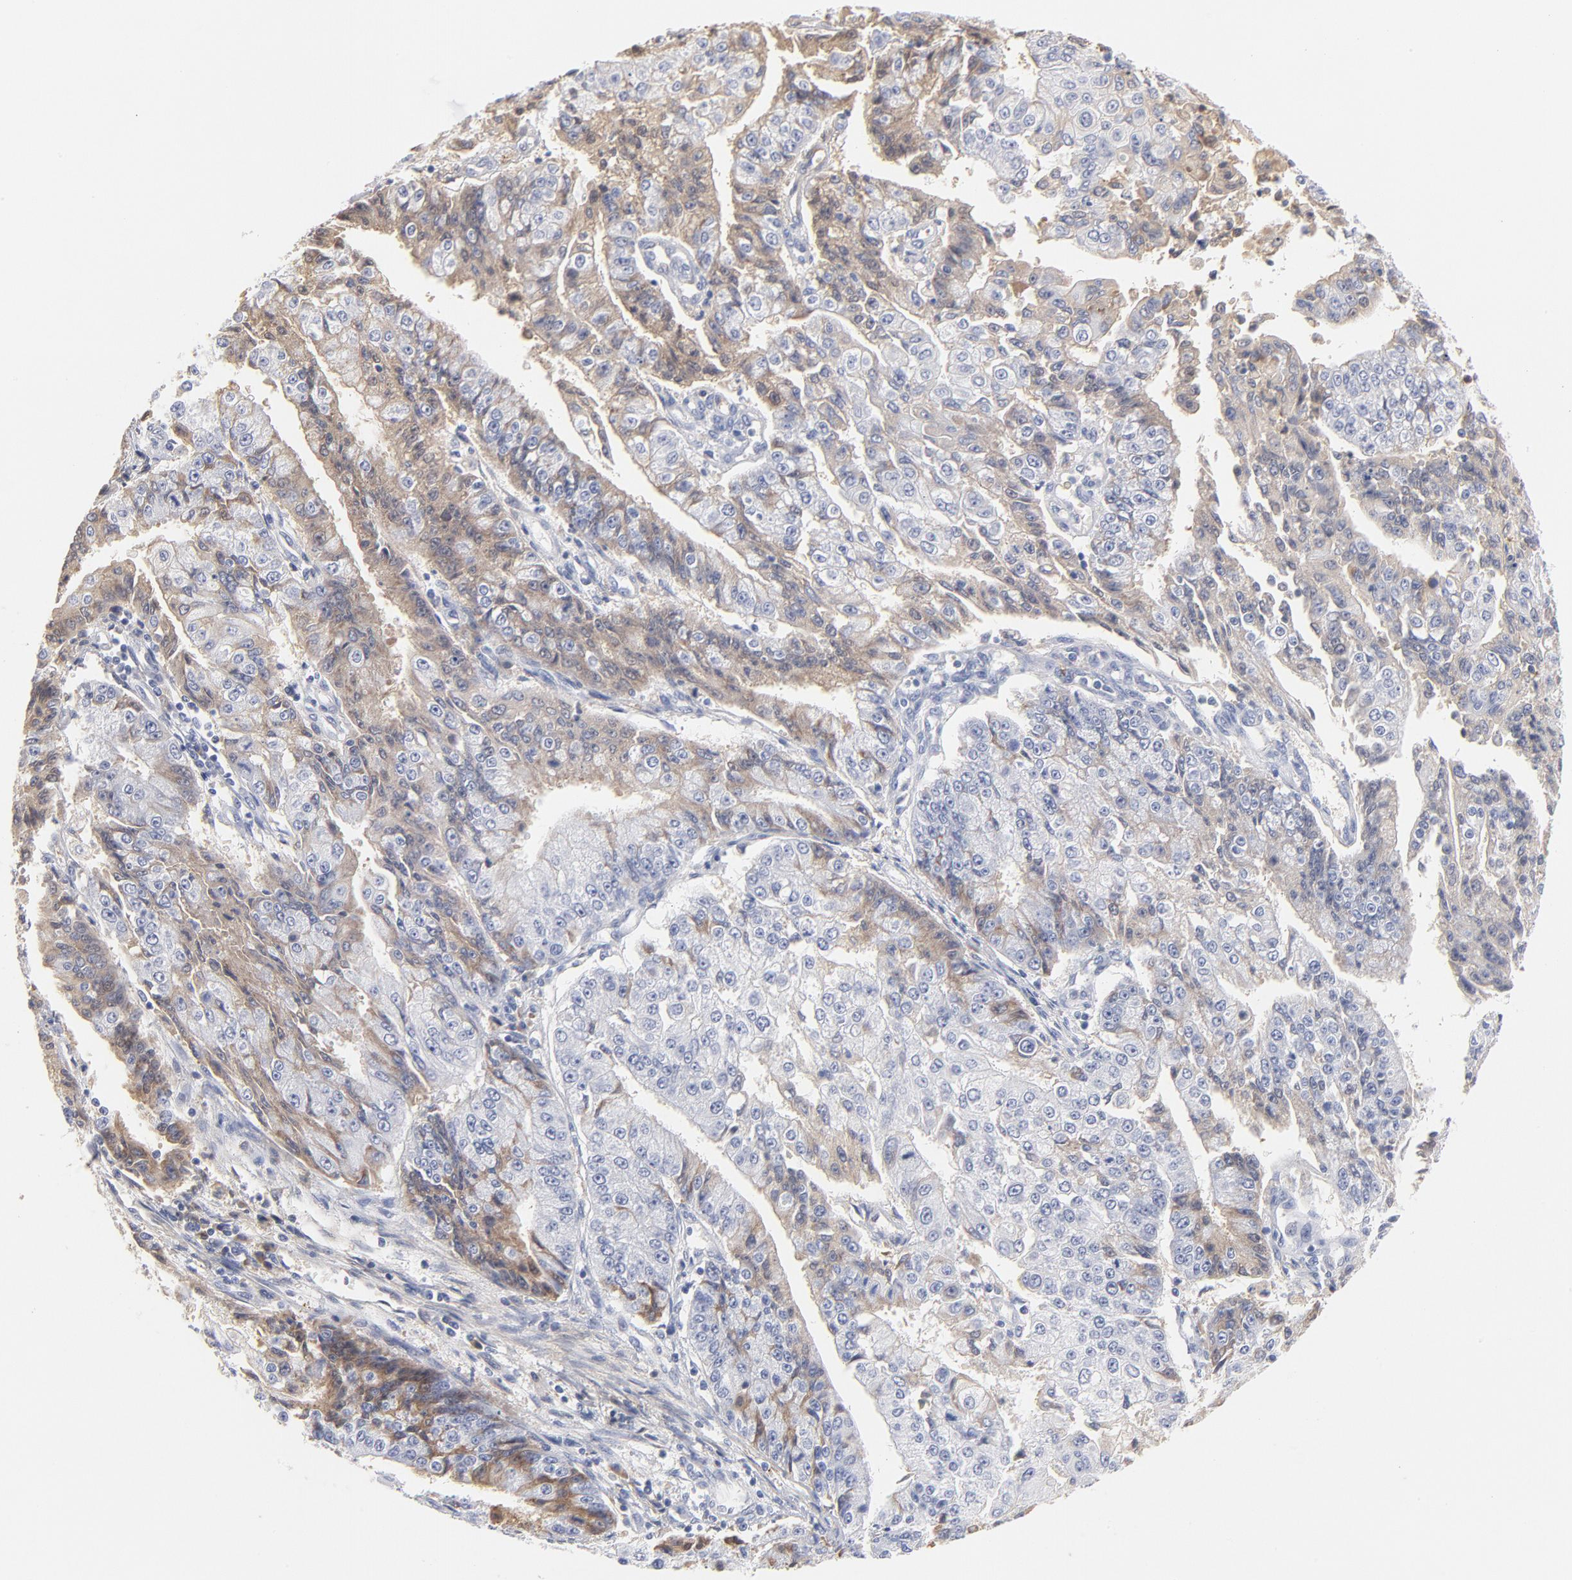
{"staining": {"intensity": "negative", "quantity": "none", "location": "none"}, "tissue": "endometrial cancer", "cell_type": "Tumor cells", "image_type": "cancer", "snomed": [{"axis": "morphology", "description": "Adenocarcinoma, NOS"}, {"axis": "topography", "description": "Endometrium"}], "caption": "Tumor cells show no significant positivity in endometrial cancer. (Stains: DAB (3,3'-diaminobenzidine) IHC with hematoxylin counter stain, Microscopy: brightfield microscopy at high magnification).", "gene": "C3", "patient": {"sex": "female", "age": 75}}